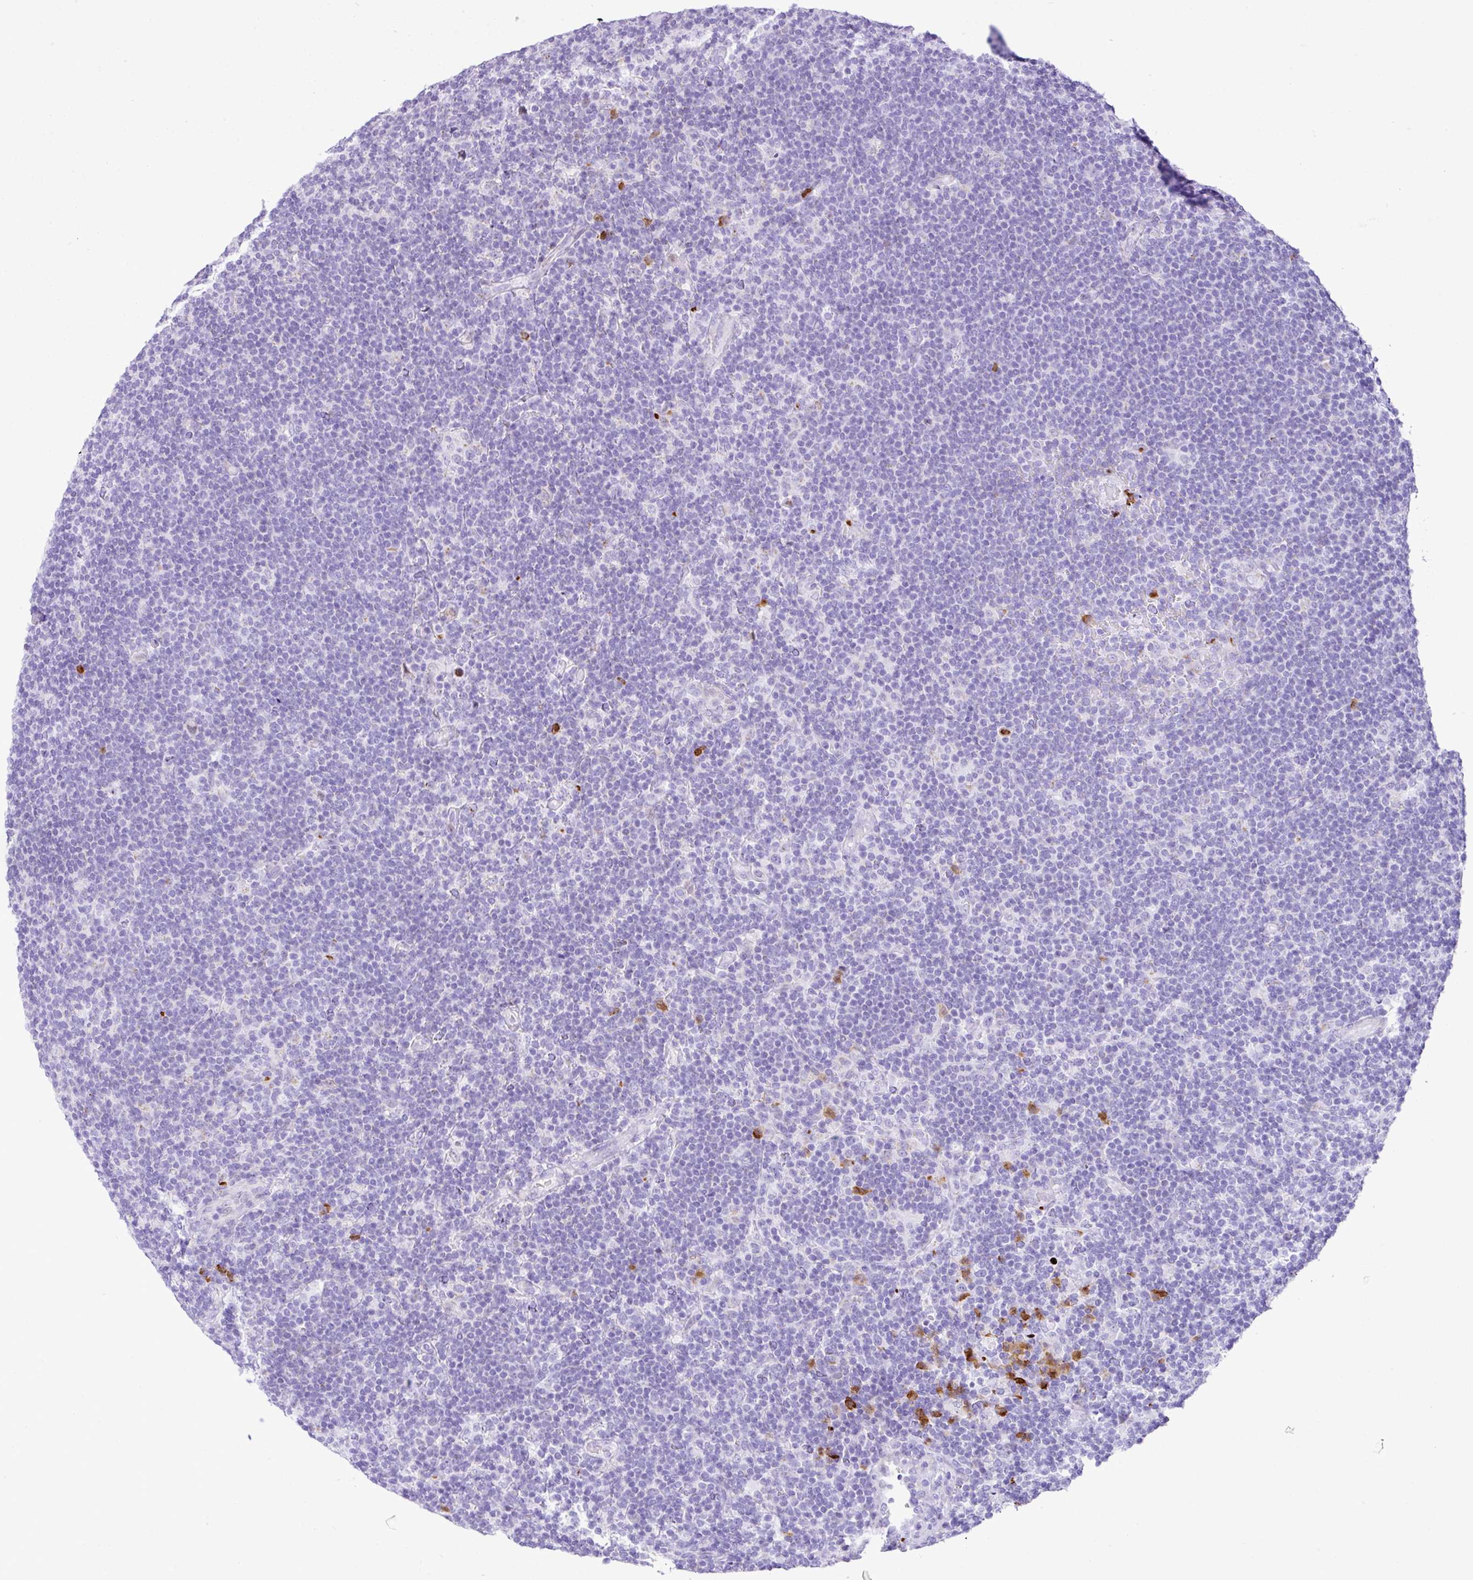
{"staining": {"intensity": "negative", "quantity": "none", "location": "none"}, "tissue": "lymphoma", "cell_type": "Tumor cells", "image_type": "cancer", "snomed": [{"axis": "morphology", "description": "Hodgkin's disease, NOS"}, {"axis": "topography", "description": "Lymph node"}], "caption": "Immunohistochemistry (IHC) histopathology image of lymphoma stained for a protein (brown), which shows no expression in tumor cells. The staining was performed using DAB to visualize the protein expression in brown, while the nuclei were stained in blue with hematoxylin (Magnification: 20x).", "gene": "RCAN2", "patient": {"sex": "female", "age": 57}}